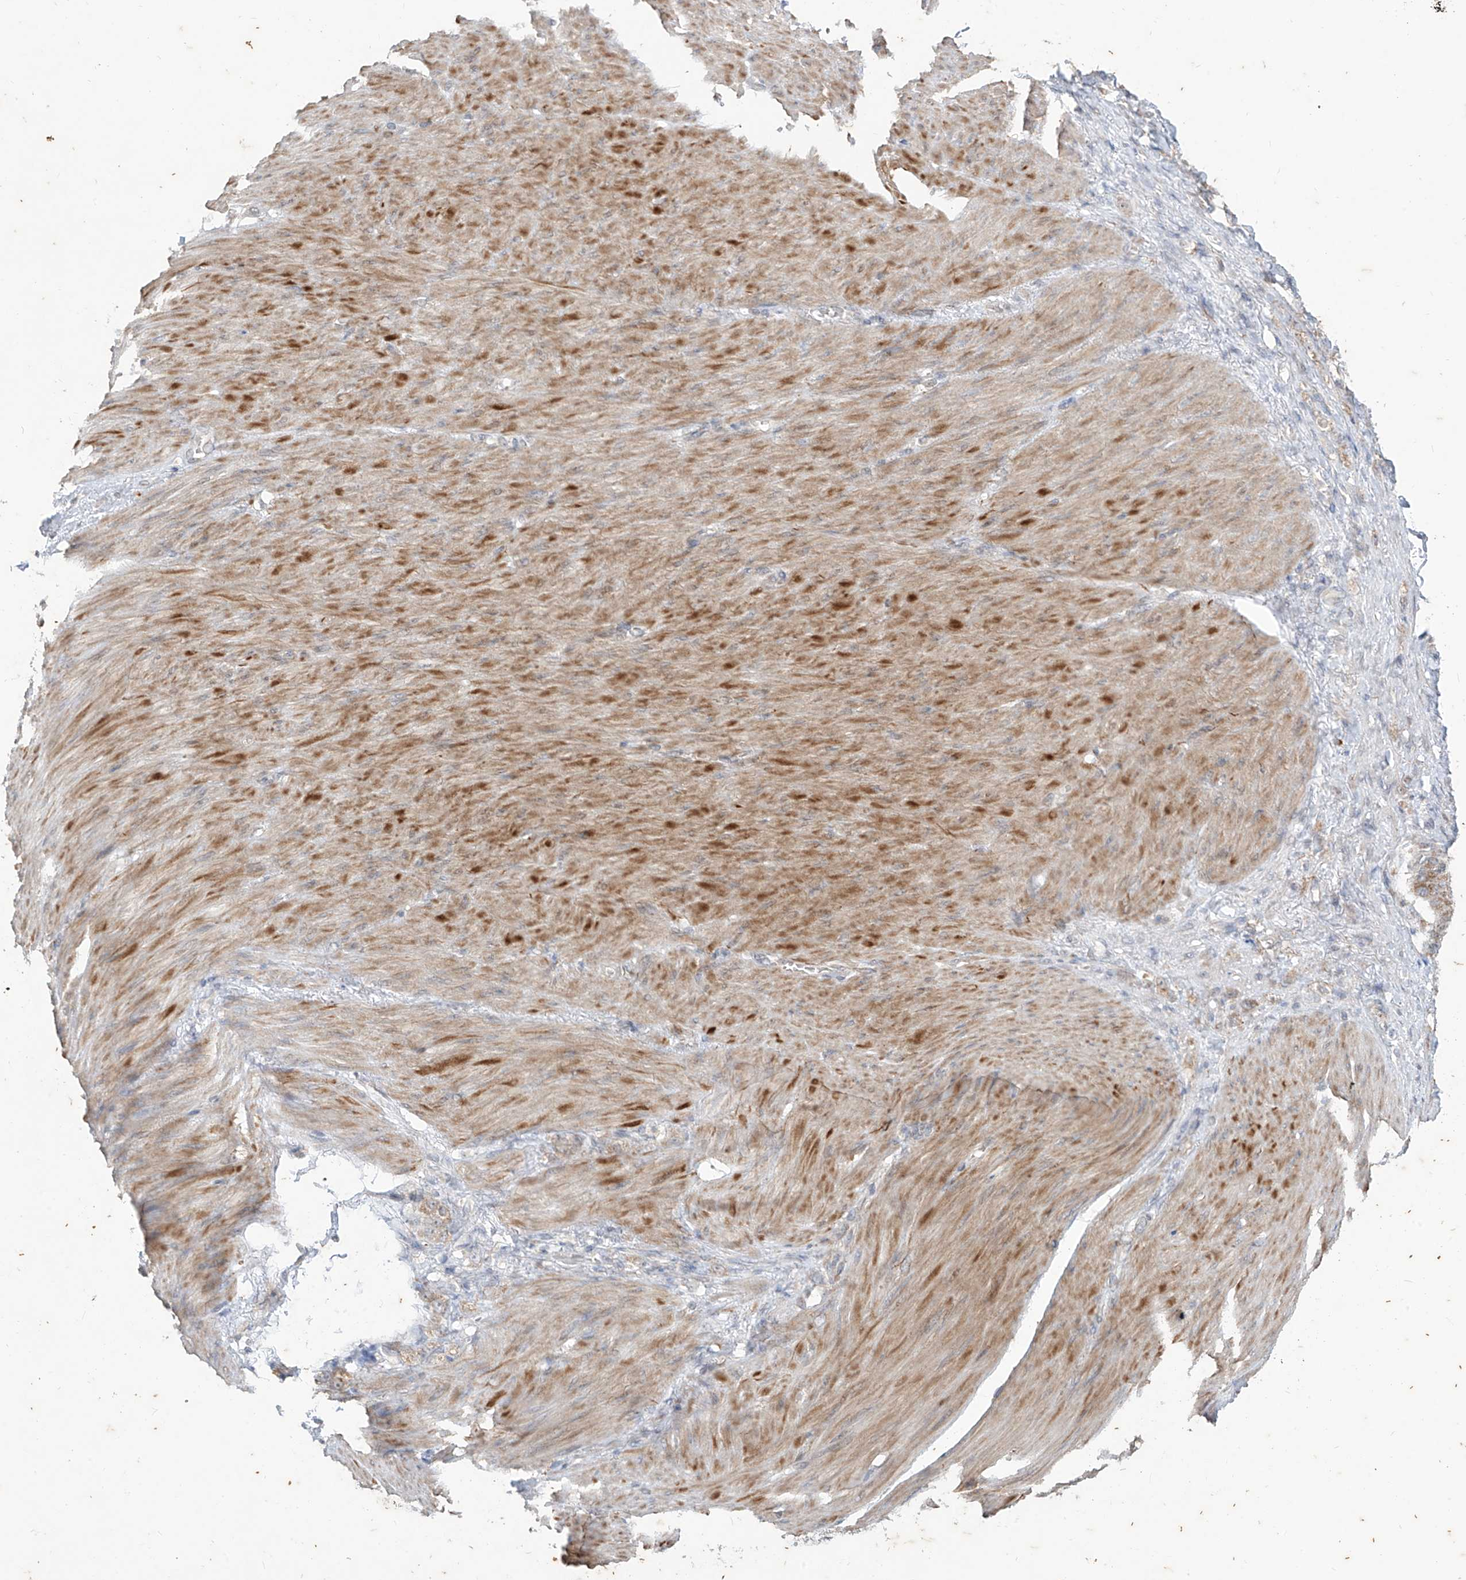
{"staining": {"intensity": "weak", "quantity": "<25%", "location": "cytoplasmic/membranous"}, "tissue": "stomach cancer", "cell_type": "Tumor cells", "image_type": "cancer", "snomed": [{"axis": "morphology", "description": "Normal tissue, NOS"}, {"axis": "morphology", "description": "Adenocarcinoma, NOS"}, {"axis": "topography", "description": "Stomach"}], "caption": "Immunohistochemistry (IHC) of stomach cancer (adenocarcinoma) displays no staining in tumor cells.", "gene": "MTUS2", "patient": {"sex": "male", "age": 82}}